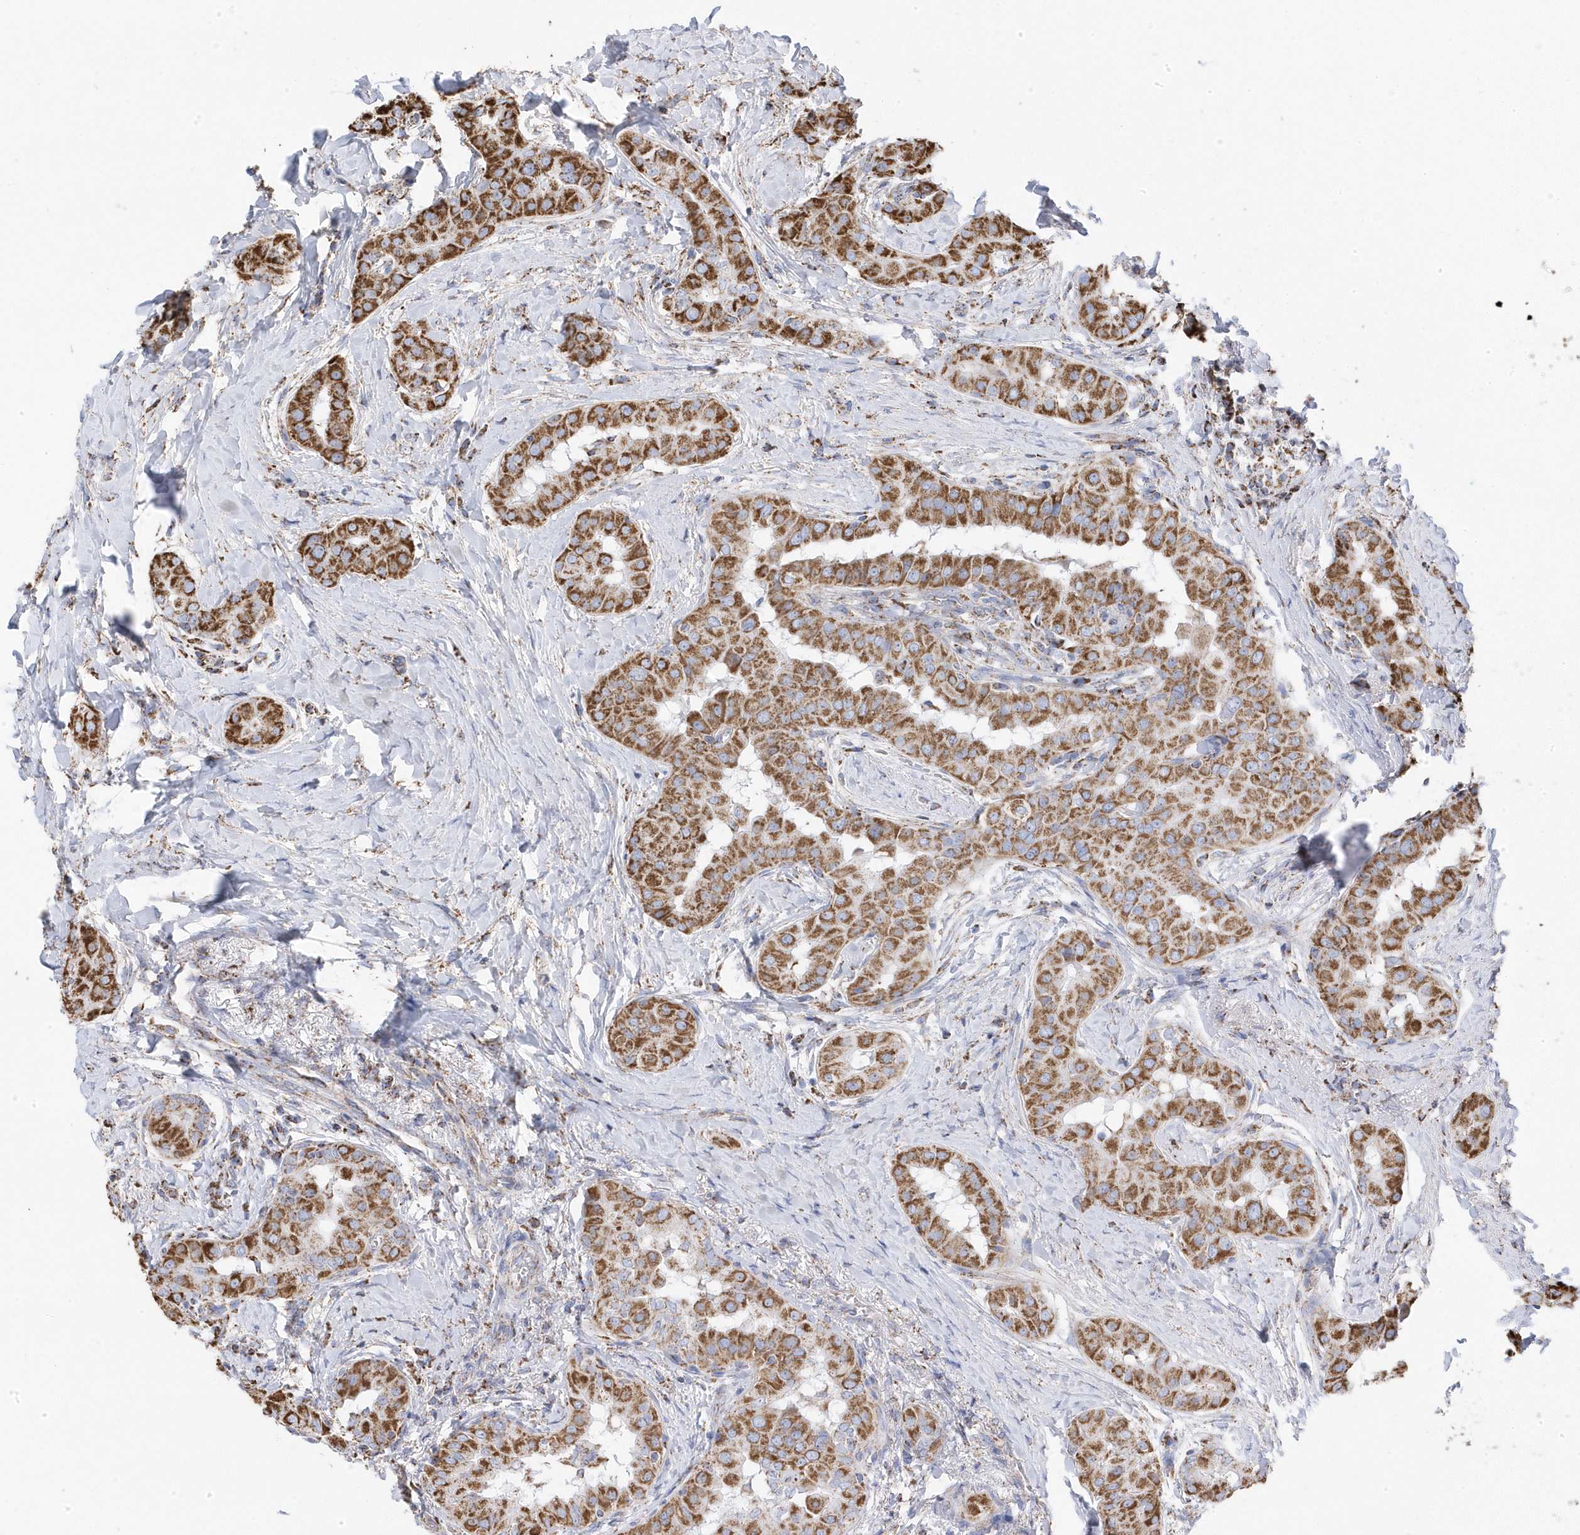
{"staining": {"intensity": "moderate", "quantity": ">75%", "location": "cytoplasmic/membranous"}, "tissue": "thyroid cancer", "cell_type": "Tumor cells", "image_type": "cancer", "snomed": [{"axis": "morphology", "description": "Papillary adenocarcinoma, NOS"}, {"axis": "topography", "description": "Thyroid gland"}], "caption": "Protein staining of papillary adenocarcinoma (thyroid) tissue displays moderate cytoplasmic/membranous expression in approximately >75% of tumor cells.", "gene": "GTPBP8", "patient": {"sex": "male", "age": 33}}